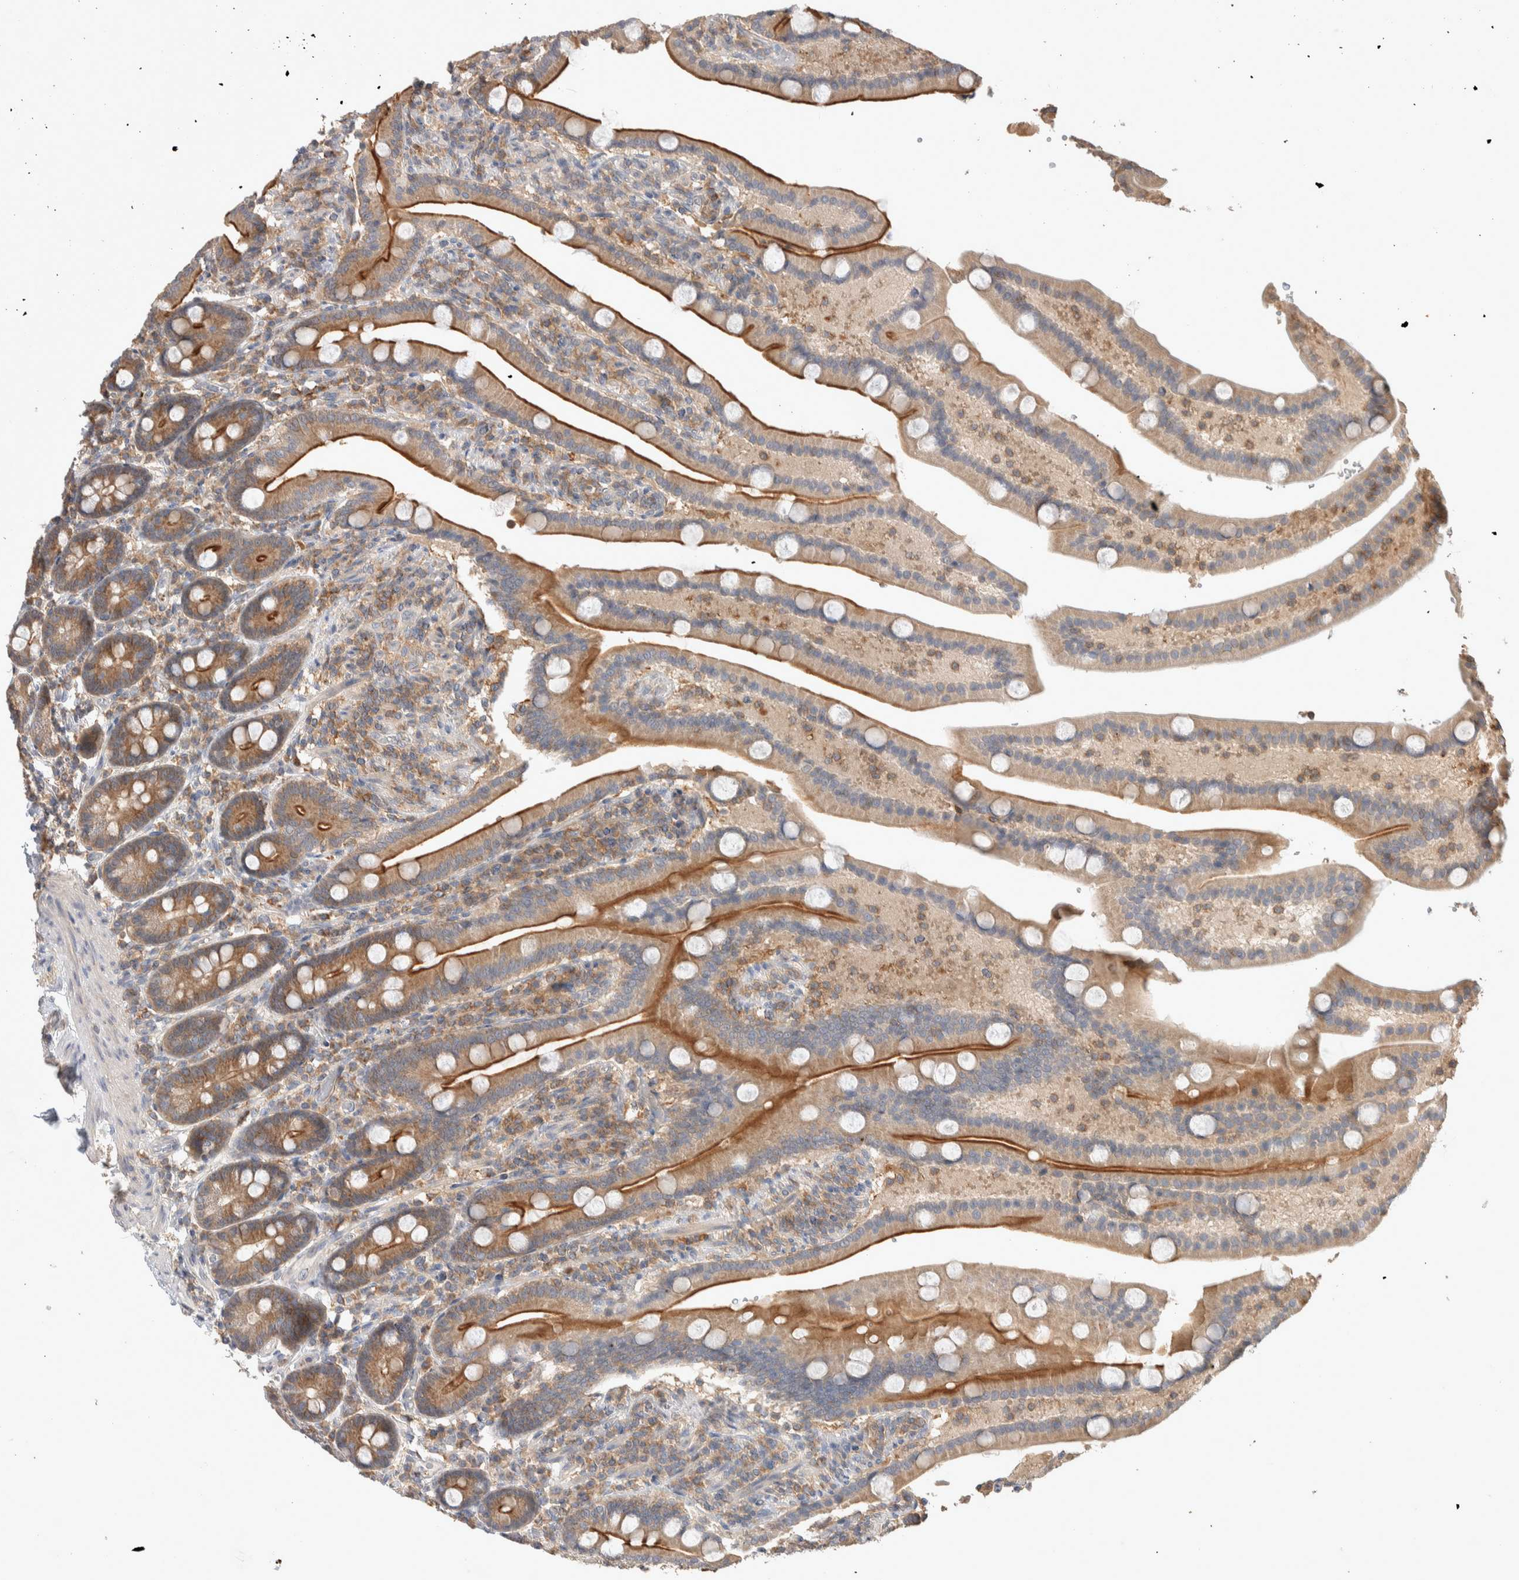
{"staining": {"intensity": "moderate", "quantity": ">75%", "location": "cytoplasmic/membranous"}, "tissue": "duodenum", "cell_type": "Glandular cells", "image_type": "normal", "snomed": [{"axis": "morphology", "description": "Normal tissue, NOS"}, {"axis": "topography", "description": "Duodenum"}], "caption": "A micrograph of duodenum stained for a protein demonstrates moderate cytoplasmic/membranous brown staining in glandular cells.", "gene": "DEPTOR", "patient": {"sex": "male", "age": 54}}